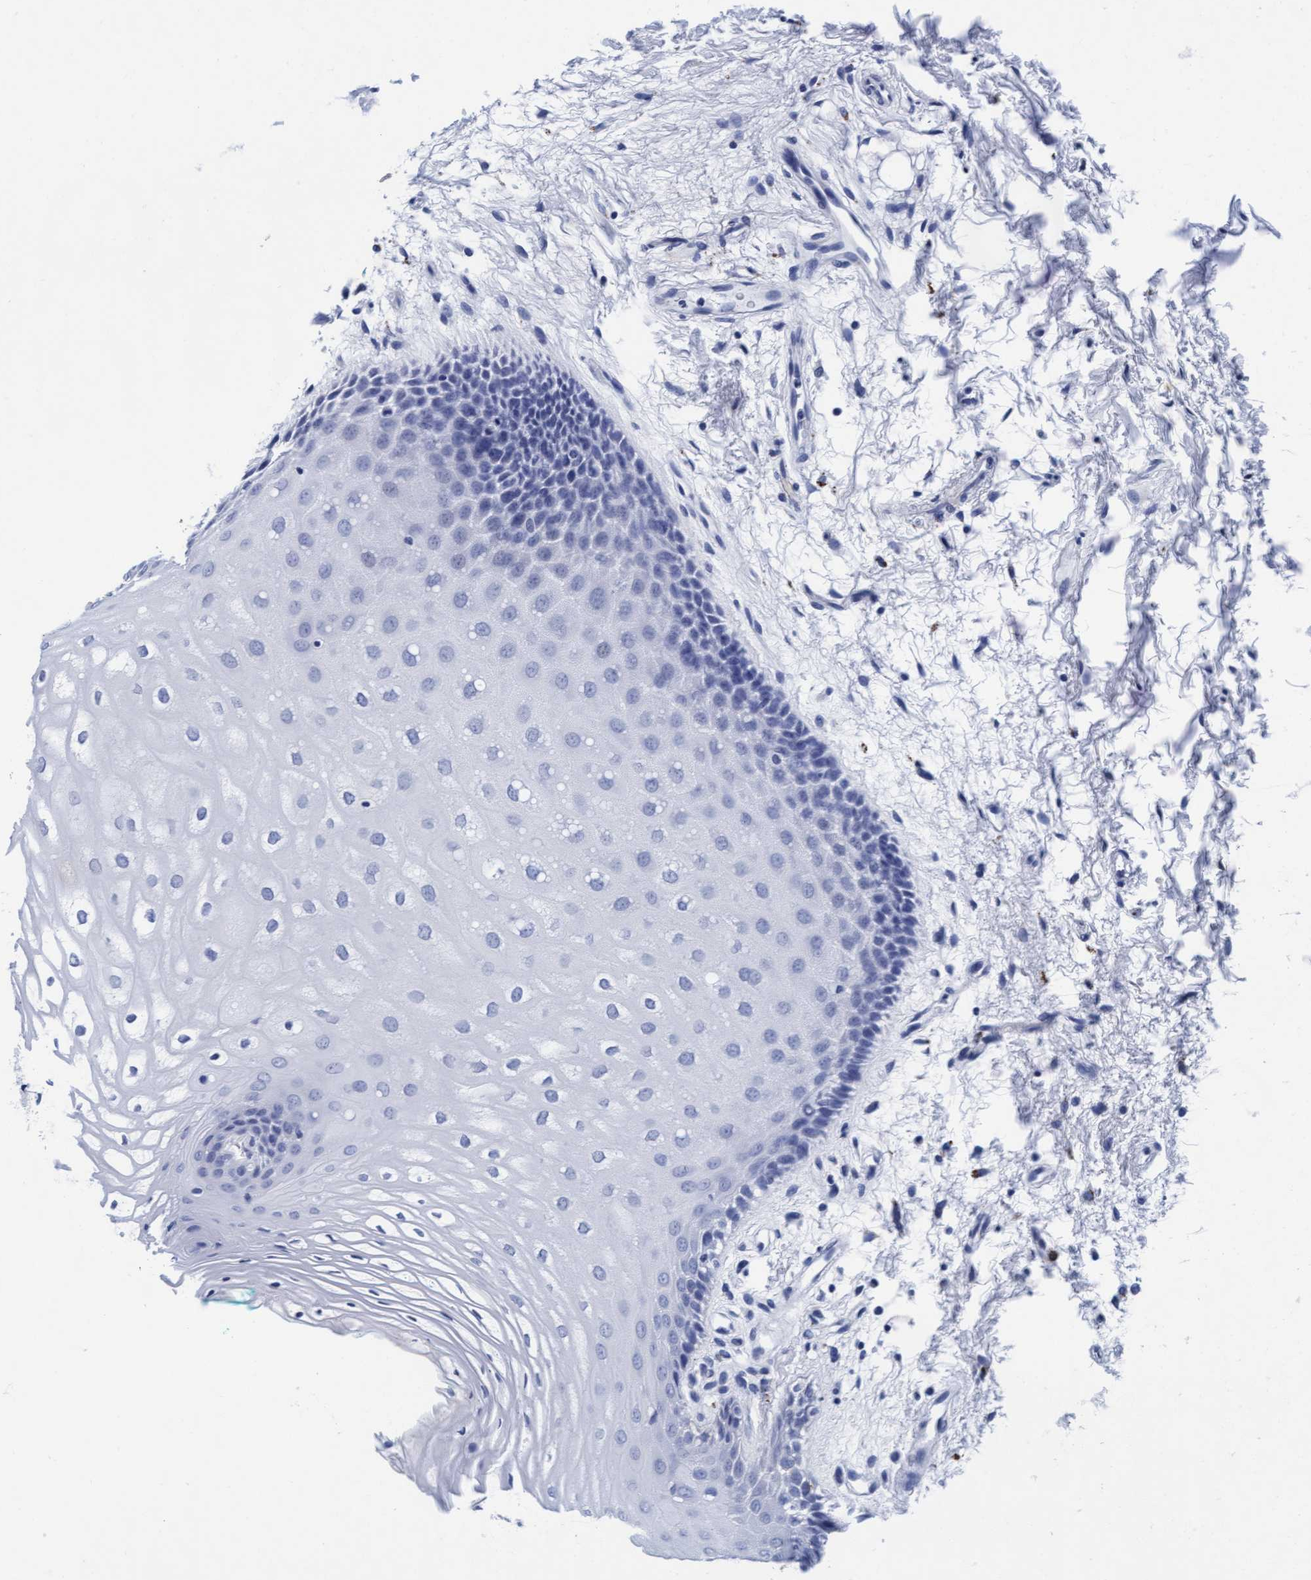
{"staining": {"intensity": "negative", "quantity": "none", "location": "none"}, "tissue": "oral mucosa", "cell_type": "Squamous epithelial cells", "image_type": "normal", "snomed": [{"axis": "morphology", "description": "Normal tissue, NOS"}, {"axis": "topography", "description": "Skeletal muscle"}, {"axis": "topography", "description": "Oral tissue"}, {"axis": "topography", "description": "Peripheral nerve tissue"}], "caption": "This photomicrograph is of unremarkable oral mucosa stained with immunohistochemistry to label a protein in brown with the nuclei are counter-stained blue. There is no positivity in squamous epithelial cells. (DAB (3,3'-diaminobenzidine) IHC, high magnification).", "gene": "ARSG", "patient": {"sex": "female", "age": 84}}